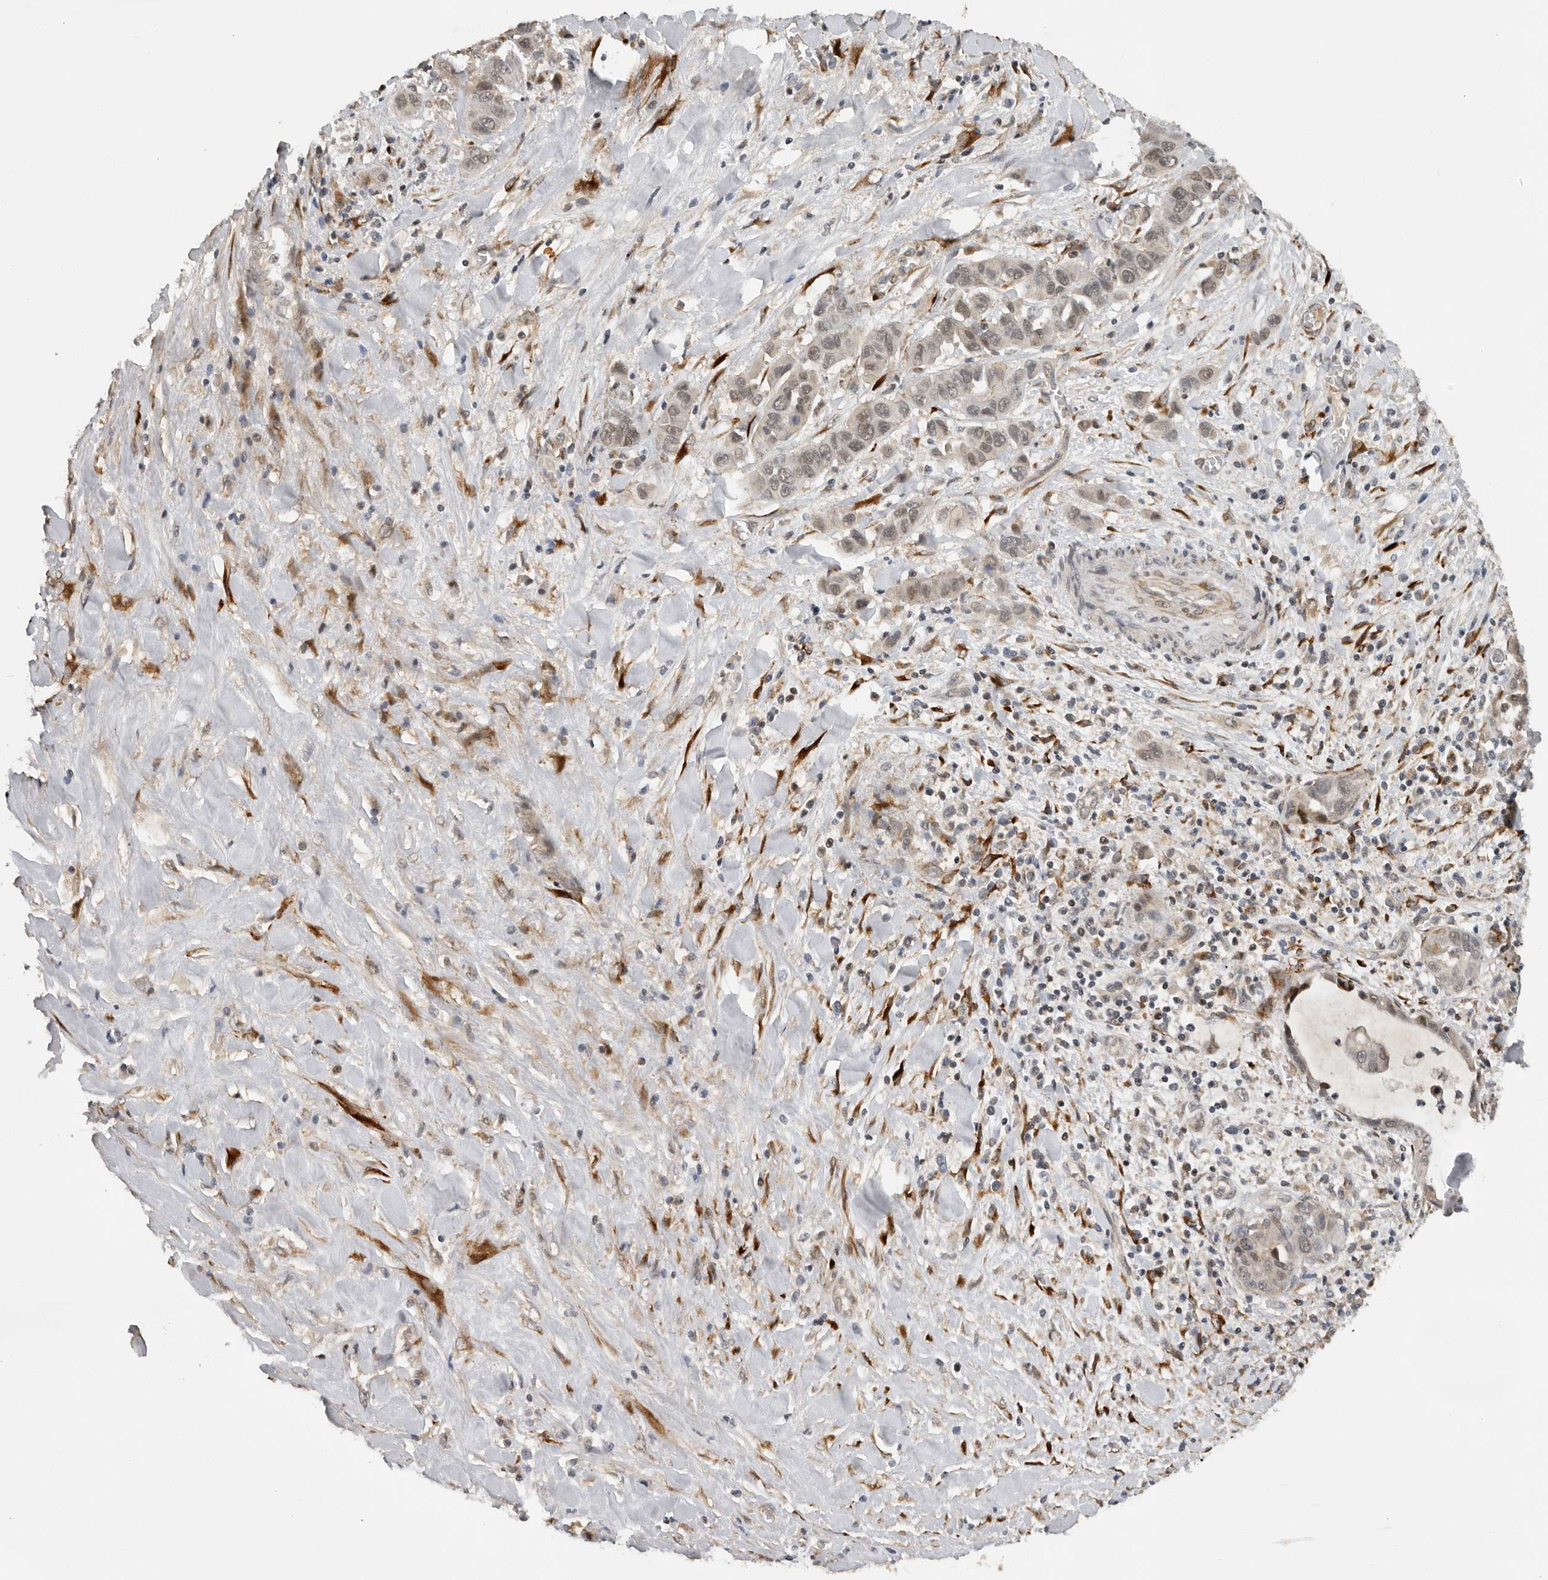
{"staining": {"intensity": "weak", "quantity": ">75%", "location": "nuclear"}, "tissue": "liver cancer", "cell_type": "Tumor cells", "image_type": "cancer", "snomed": [{"axis": "morphology", "description": "Cholangiocarcinoma"}, {"axis": "topography", "description": "Liver"}], "caption": "Tumor cells show weak nuclear expression in about >75% of cells in liver cancer (cholangiocarcinoma).", "gene": "HENMT1", "patient": {"sex": "female", "age": 52}}